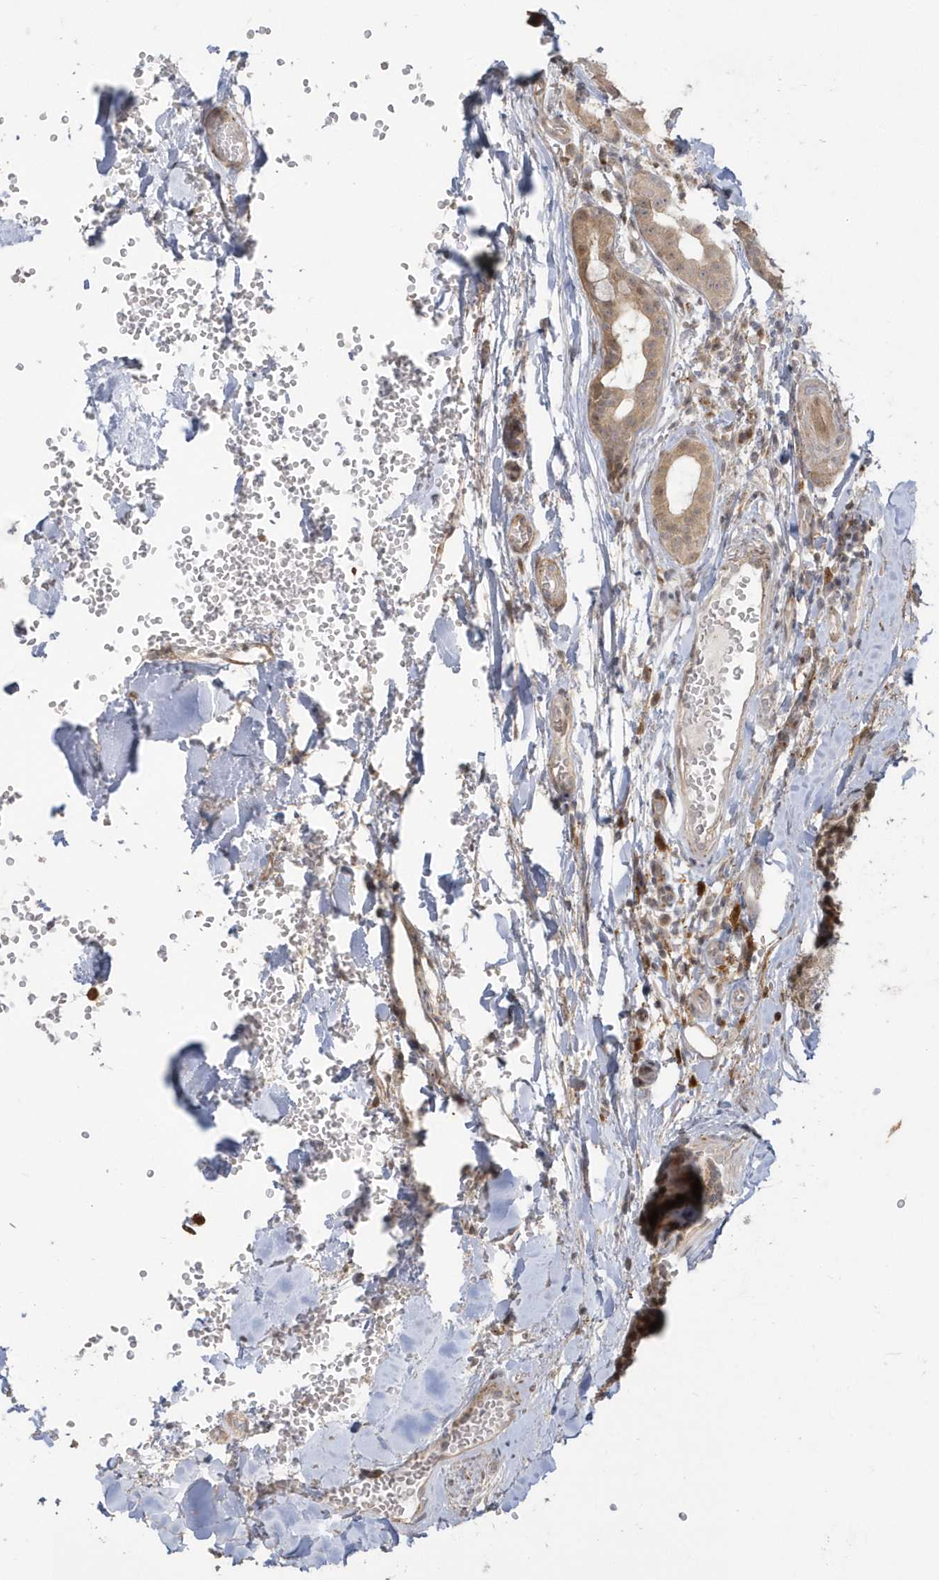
{"staining": {"intensity": "moderate", "quantity": ">75%", "location": "cytoplasmic/membranous,nuclear"}, "tissue": "head and neck cancer", "cell_type": "Tumor cells", "image_type": "cancer", "snomed": [{"axis": "morphology", "description": "Adenocarcinoma, NOS"}, {"axis": "topography", "description": "Head-Neck"}], "caption": "About >75% of tumor cells in human head and neck adenocarcinoma exhibit moderate cytoplasmic/membranous and nuclear protein staining as visualized by brown immunohistochemical staining.", "gene": "NAF1", "patient": {"sex": "male", "age": 66}}